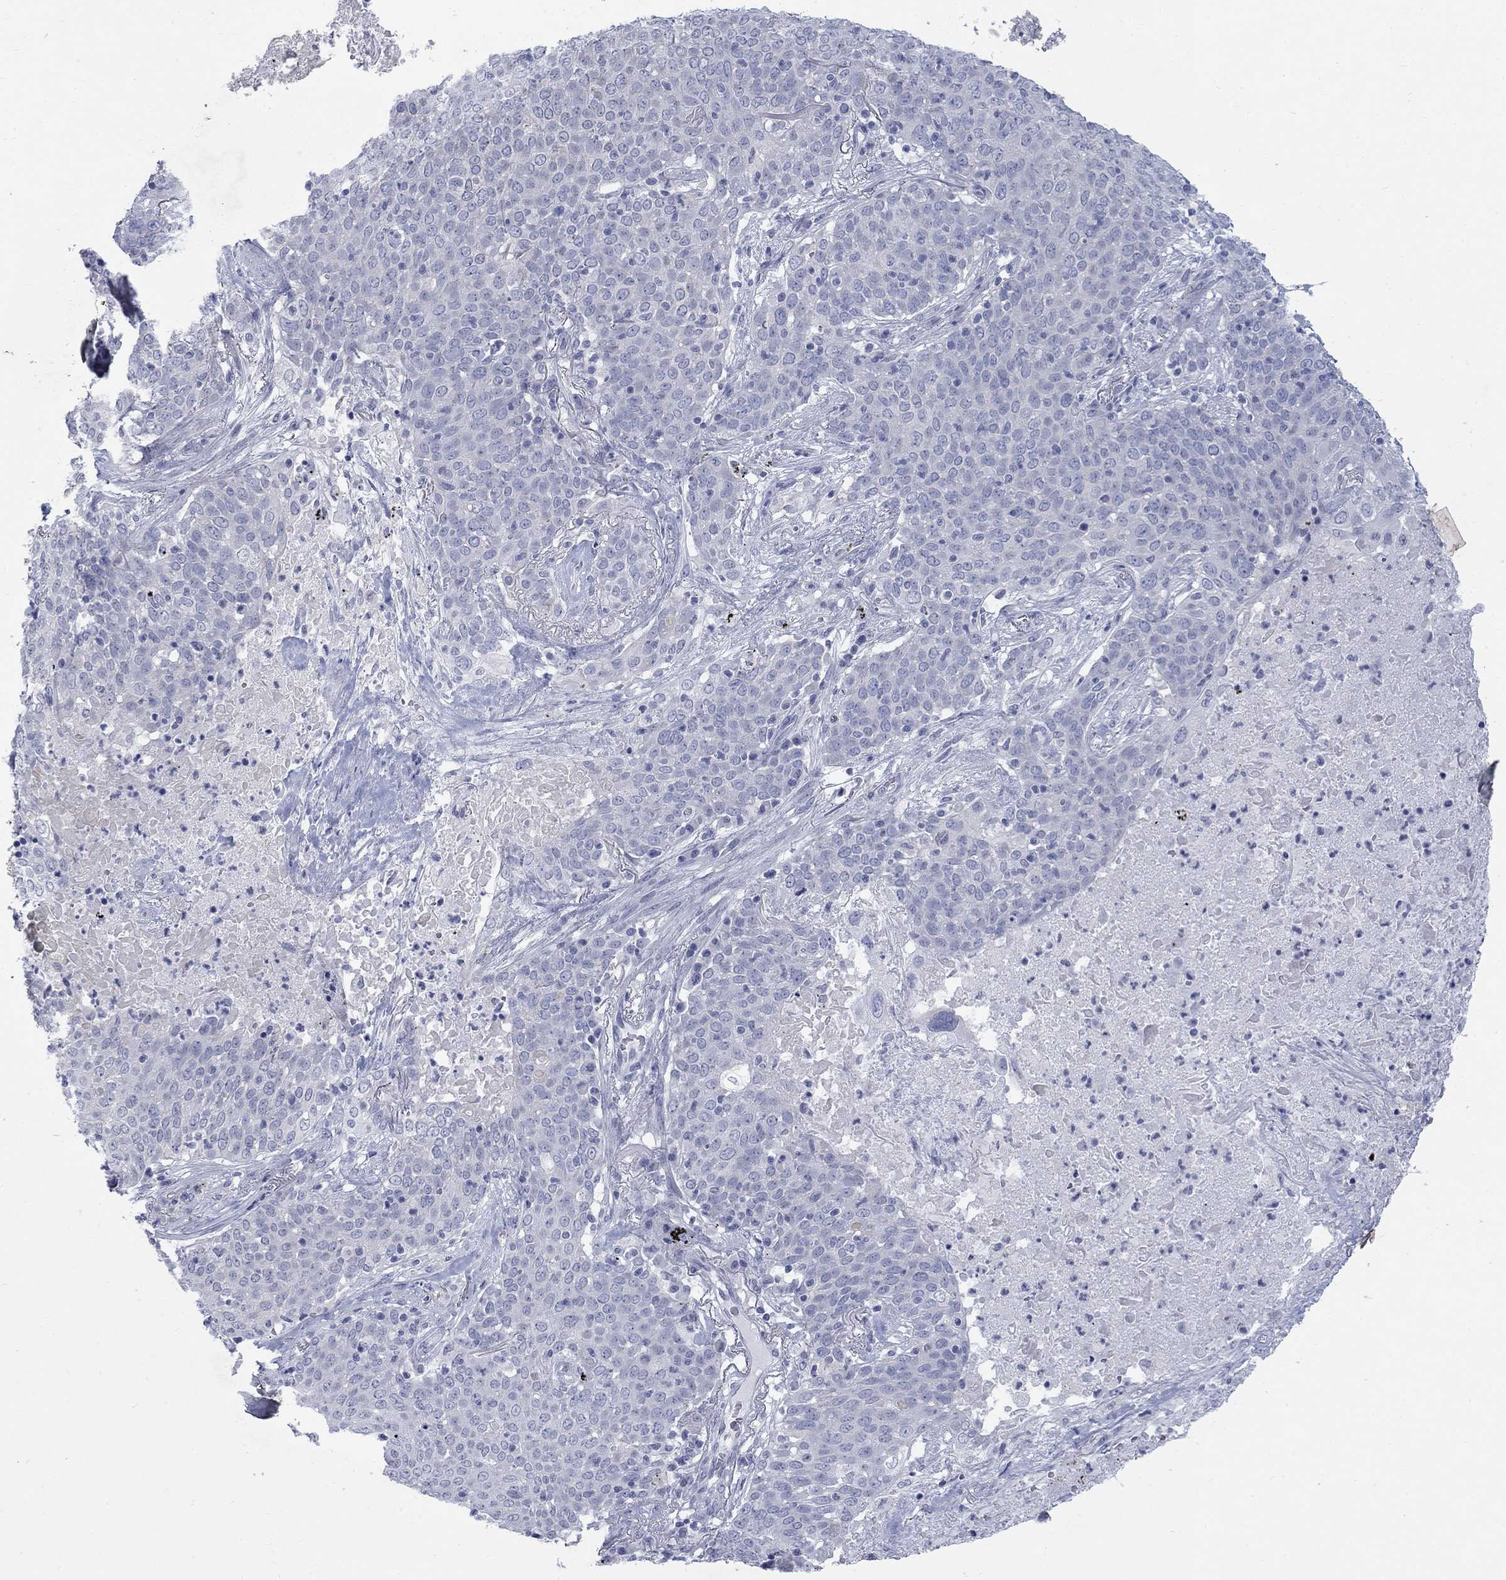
{"staining": {"intensity": "negative", "quantity": "none", "location": "none"}, "tissue": "lung cancer", "cell_type": "Tumor cells", "image_type": "cancer", "snomed": [{"axis": "morphology", "description": "Squamous cell carcinoma, NOS"}, {"axis": "topography", "description": "Lung"}], "caption": "This is a micrograph of immunohistochemistry staining of lung cancer, which shows no positivity in tumor cells. (DAB (3,3'-diaminobenzidine) IHC visualized using brightfield microscopy, high magnification).", "gene": "RFTN2", "patient": {"sex": "male", "age": 82}}